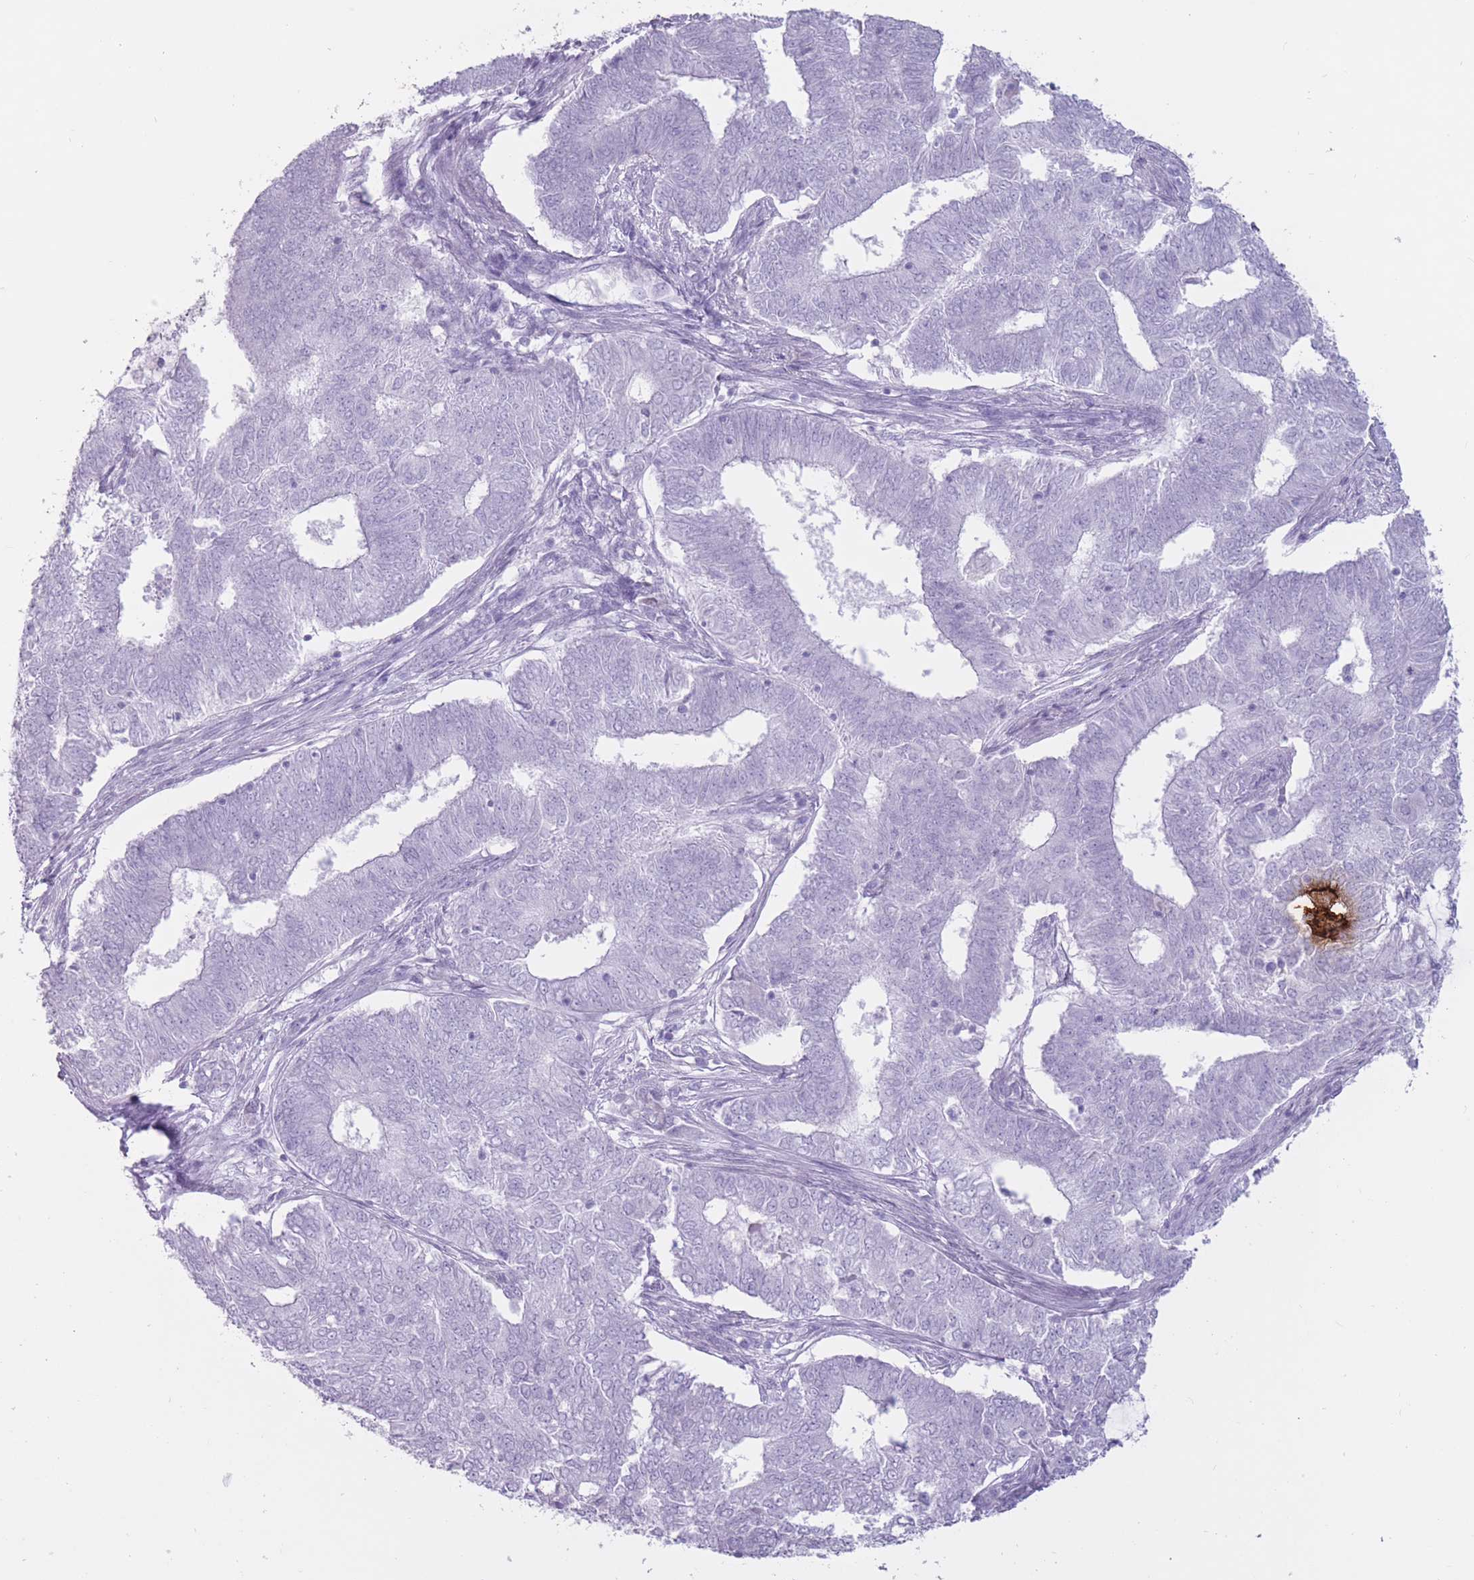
{"staining": {"intensity": "negative", "quantity": "none", "location": "none"}, "tissue": "endometrial cancer", "cell_type": "Tumor cells", "image_type": "cancer", "snomed": [{"axis": "morphology", "description": "Adenocarcinoma, NOS"}, {"axis": "topography", "description": "Endometrium"}], "caption": "Micrograph shows no protein positivity in tumor cells of endometrial cancer (adenocarcinoma) tissue. (Stains: DAB immunohistochemistry (IHC) with hematoxylin counter stain, Microscopy: brightfield microscopy at high magnification).", "gene": "PNMA3", "patient": {"sex": "female", "age": 62}}